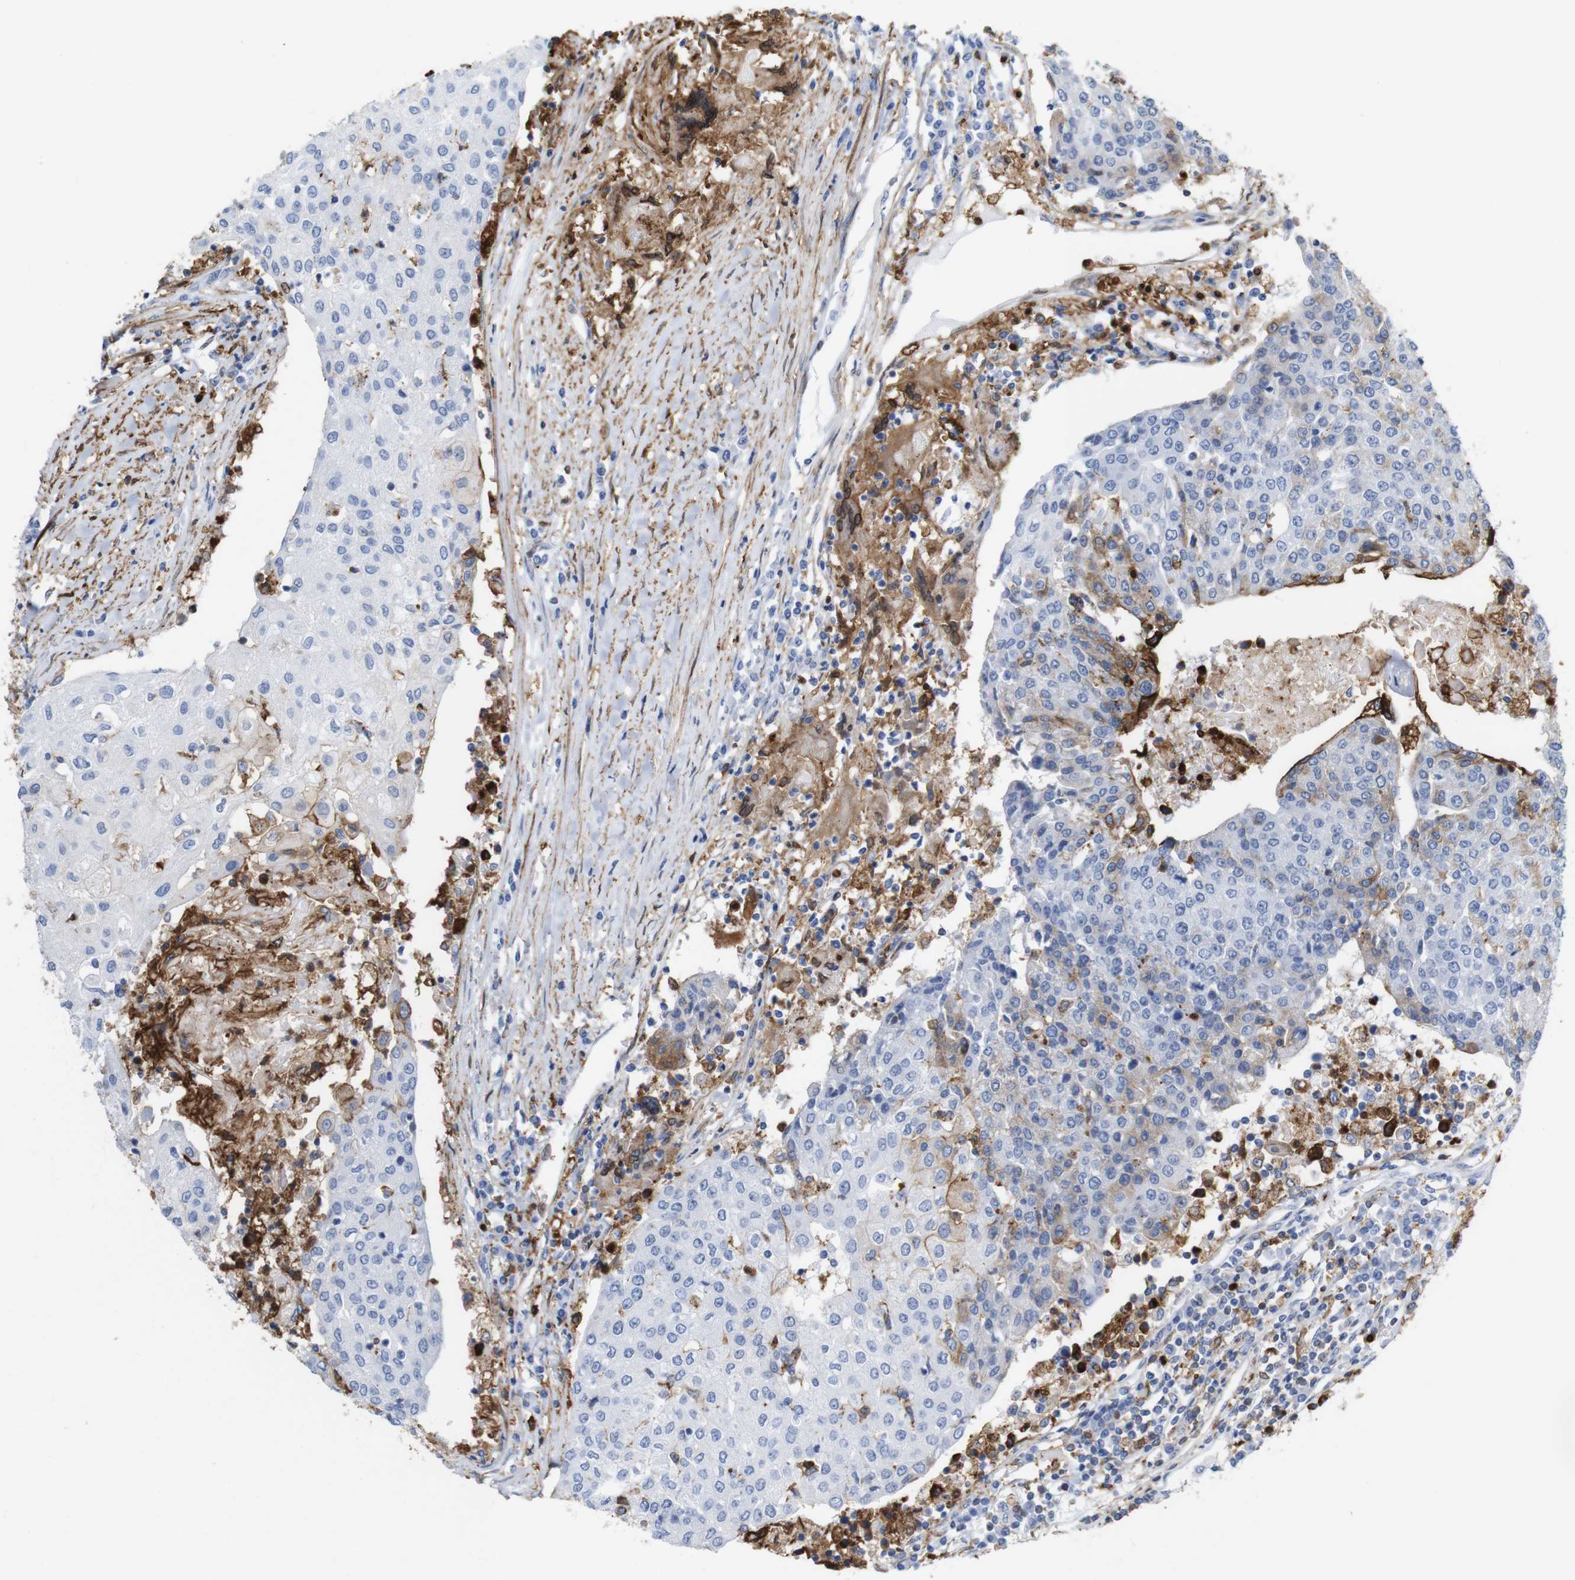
{"staining": {"intensity": "weak", "quantity": "<25%", "location": "cytoplasmic/membranous"}, "tissue": "urothelial cancer", "cell_type": "Tumor cells", "image_type": "cancer", "snomed": [{"axis": "morphology", "description": "Urothelial carcinoma, High grade"}, {"axis": "topography", "description": "Urinary bladder"}], "caption": "Immunohistochemistry image of neoplastic tissue: human high-grade urothelial carcinoma stained with DAB (3,3'-diaminobenzidine) reveals no significant protein staining in tumor cells.", "gene": "ANXA1", "patient": {"sex": "female", "age": 85}}